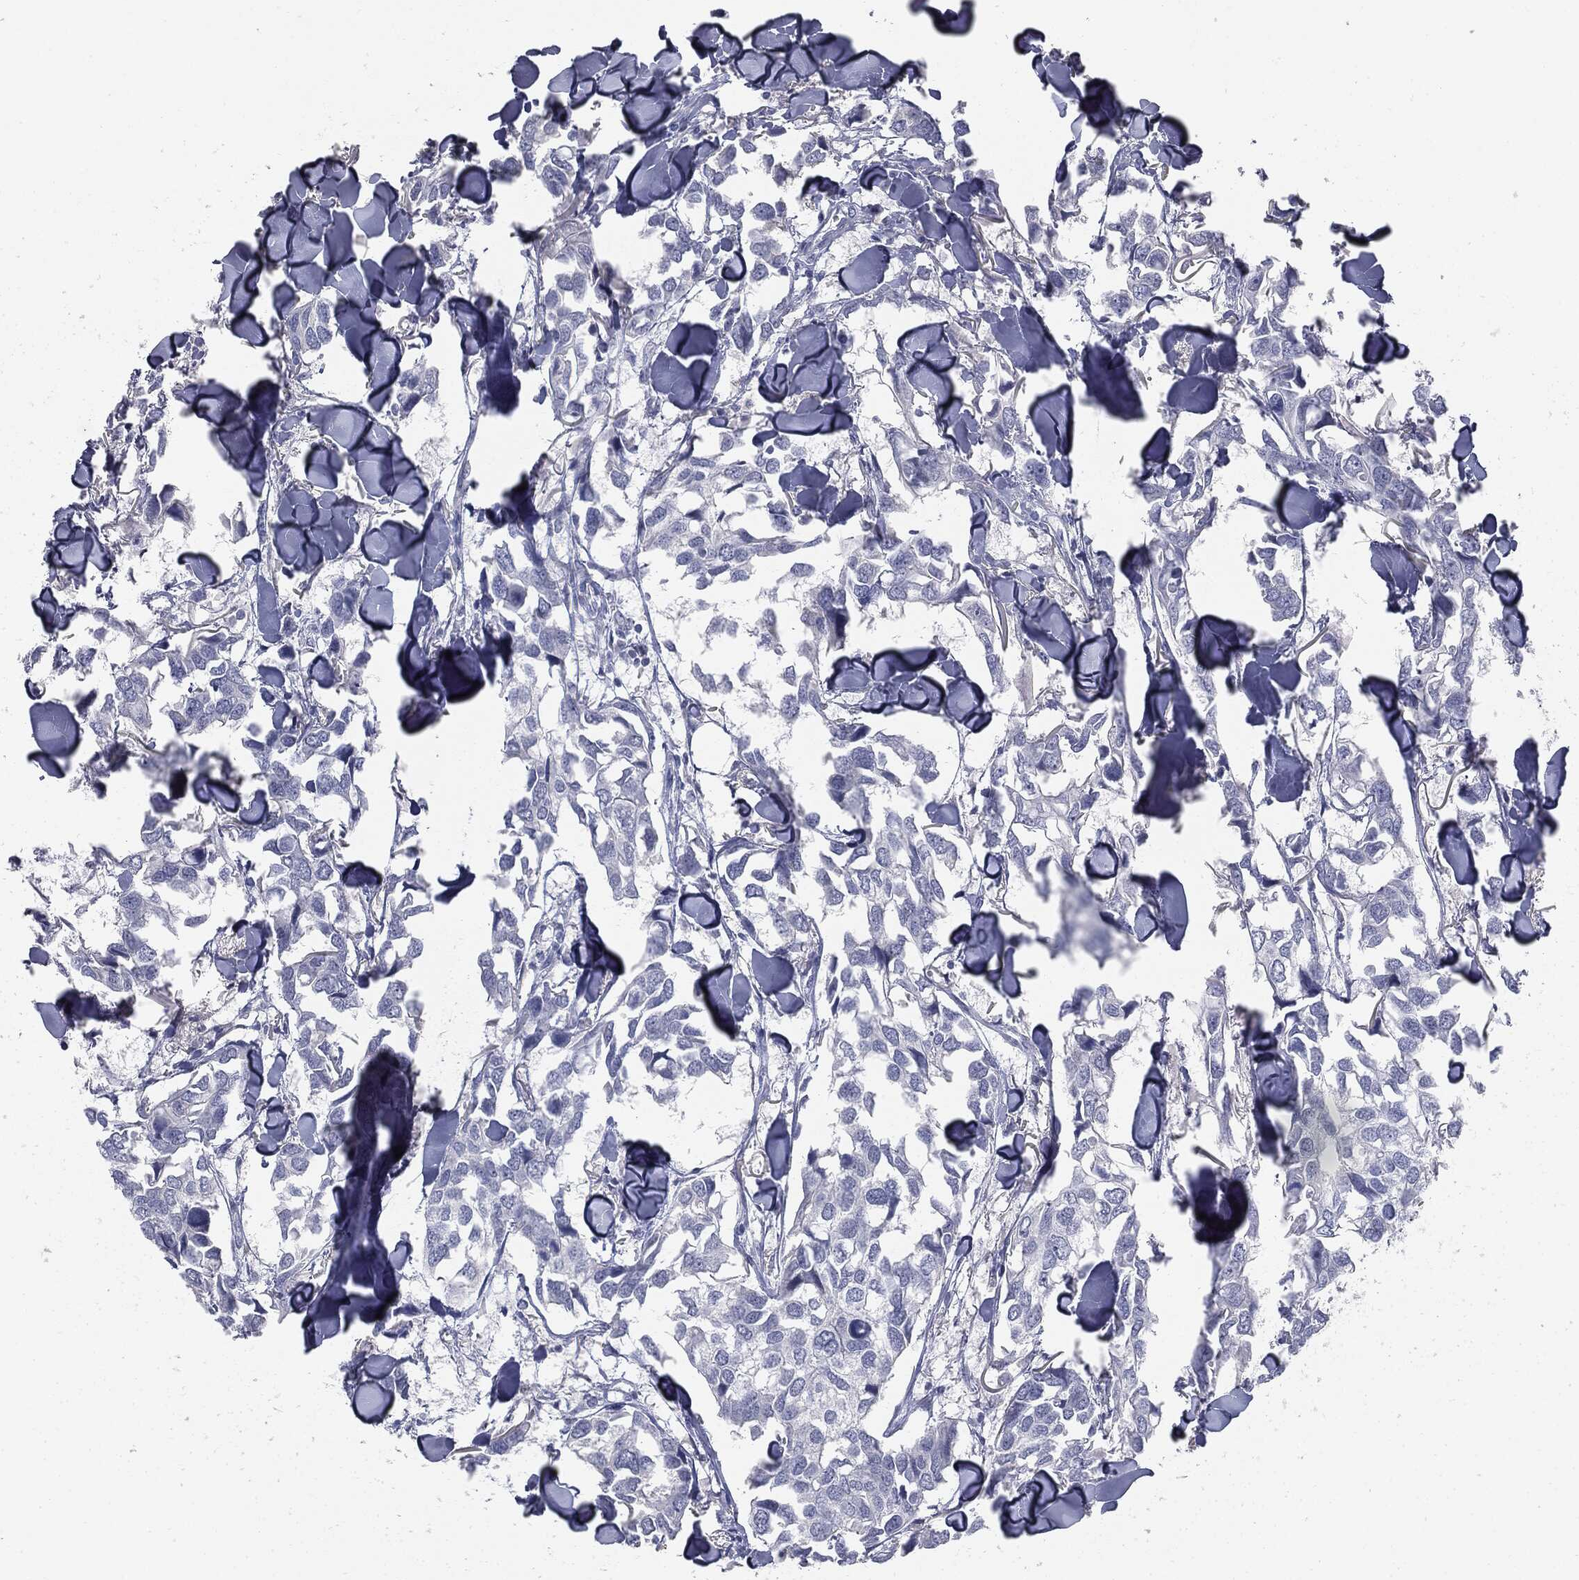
{"staining": {"intensity": "negative", "quantity": "none", "location": "none"}, "tissue": "breast cancer", "cell_type": "Tumor cells", "image_type": "cancer", "snomed": [{"axis": "morphology", "description": "Duct carcinoma"}, {"axis": "topography", "description": "Breast"}], "caption": "Immunohistochemistry (IHC) image of neoplastic tissue: human breast intraductal carcinoma stained with DAB exhibits no significant protein expression in tumor cells.", "gene": "MUC5AC", "patient": {"sex": "female", "age": 83}}